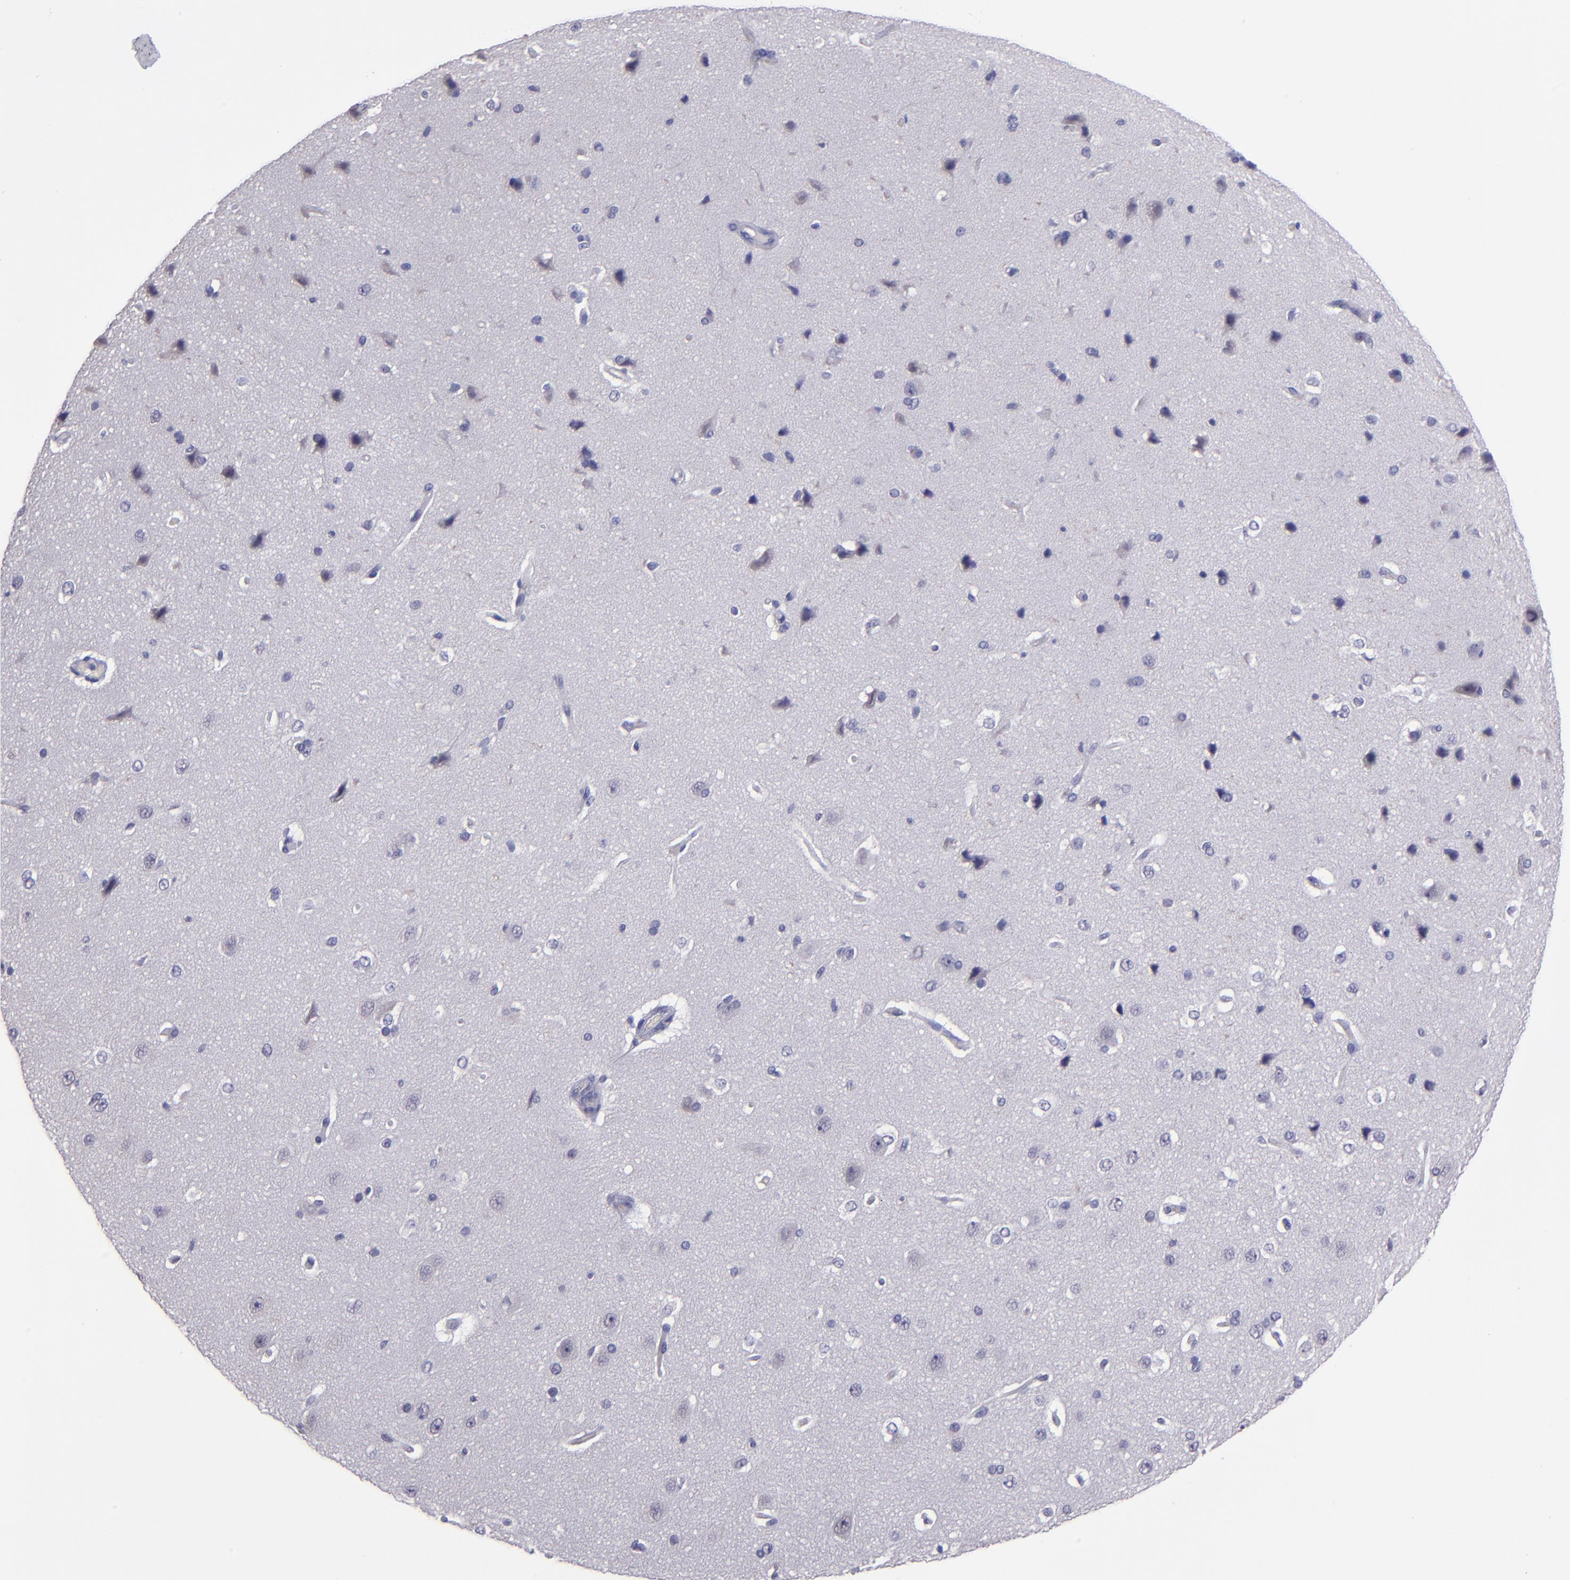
{"staining": {"intensity": "negative", "quantity": "none", "location": "none"}, "tissue": "cerebral cortex", "cell_type": "Endothelial cells", "image_type": "normal", "snomed": [{"axis": "morphology", "description": "Normal tissue, NOS"}, {"axis": "topography", "description": "Cerebral cortex"}], "caption": "There is no significant expression in endothelial cells of cerebral cortex. (DAB immunohistochemistry visualized using brightfield microscopy, high magnification).", "gene": "CEBPE", "patient": {"sex": "female", "age": 45}}